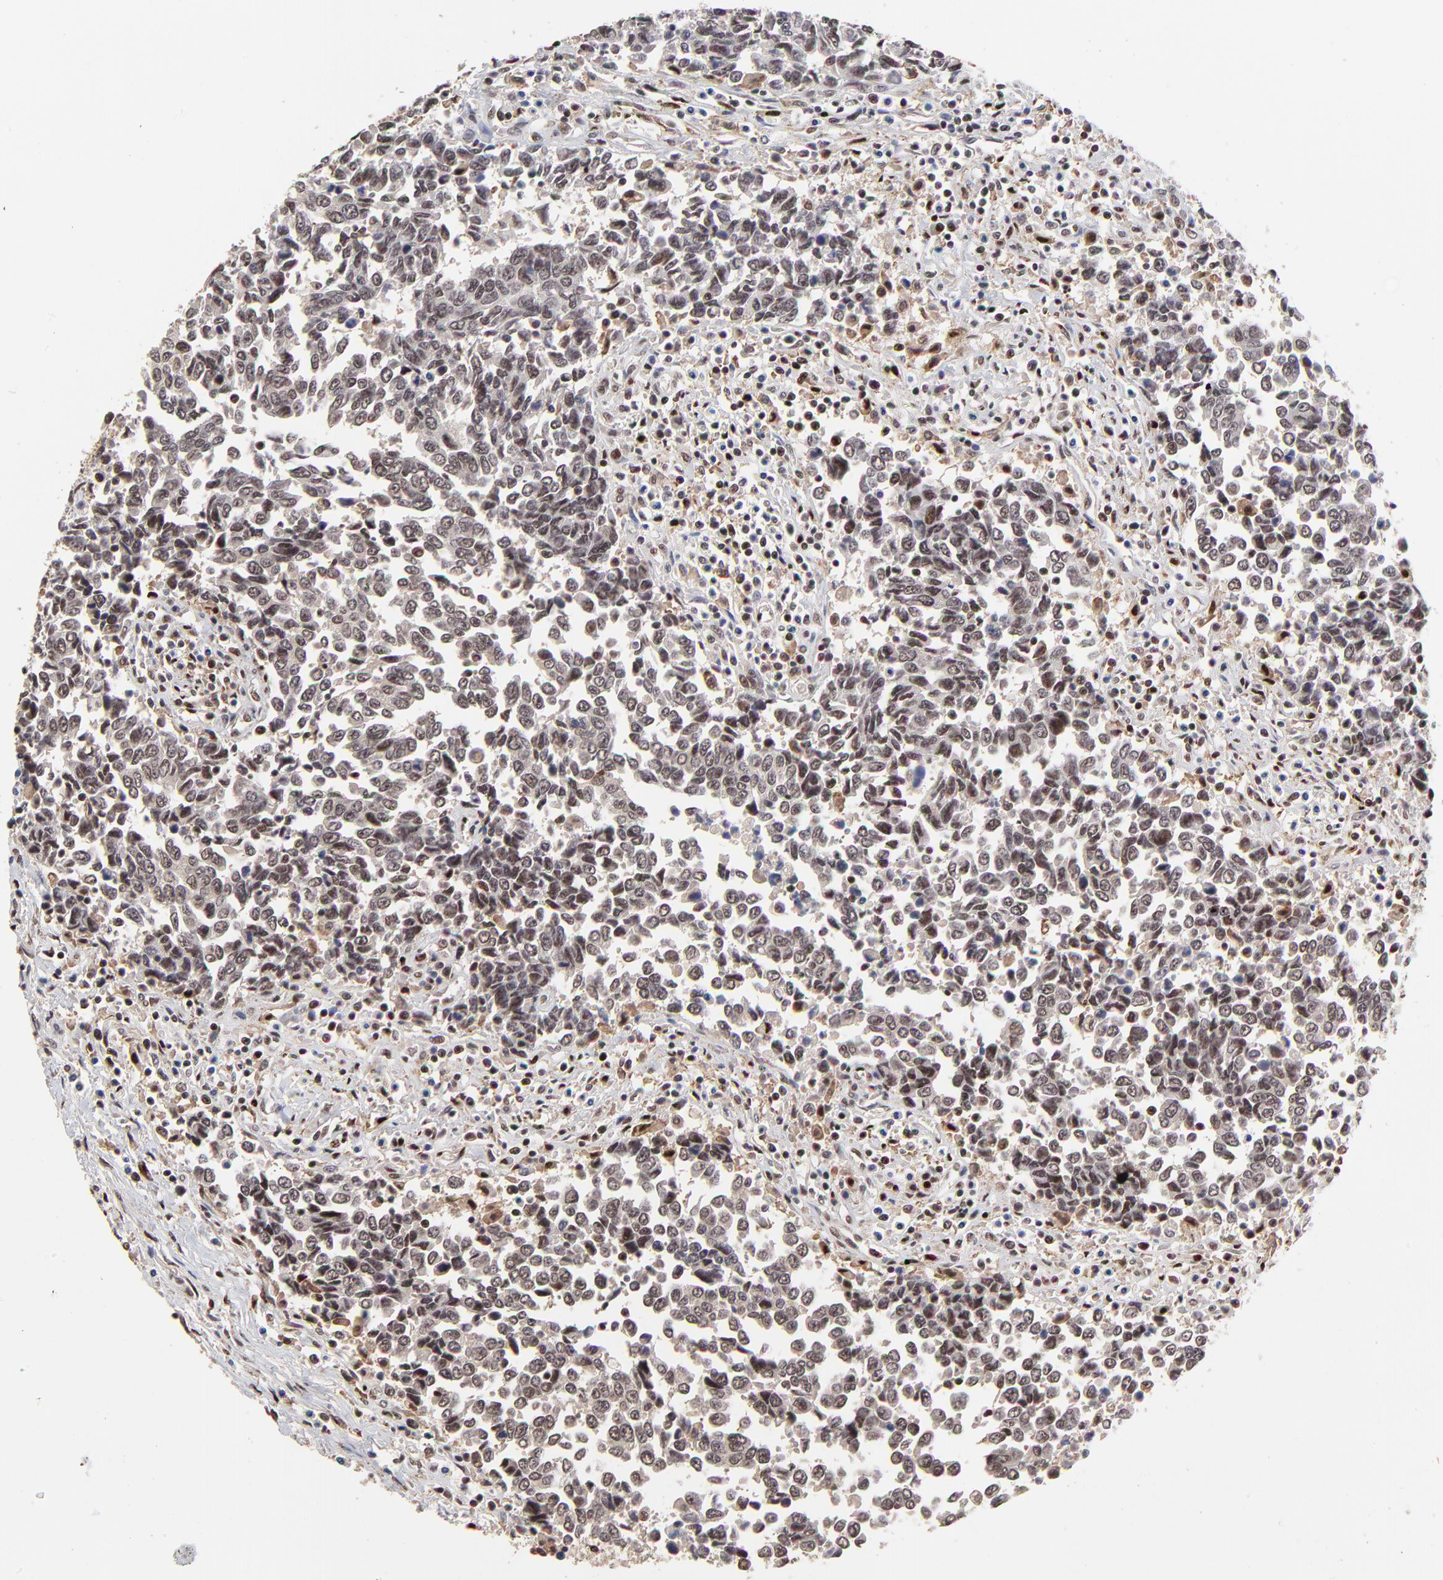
{"staining": {"intensity": "weak", "quantity": ">75%", "location": "nuclear"}, "tissue": "urothelial cancer", "cell_type": "Tumor cells", "image_type": "cancer", "snomed": [{"axis": "morphology", "description": "Urothelial carcinoma, High grade"}, {"axis": "topography", "description": "Urinary bladder"}], "caption": "IHC of human urothelial cancer demonstrates low levels of weak nuclear staining in approximately >75% of tumor cells.", "gene": "RBM22", "patient": {"sex": "male", "age": 86}}